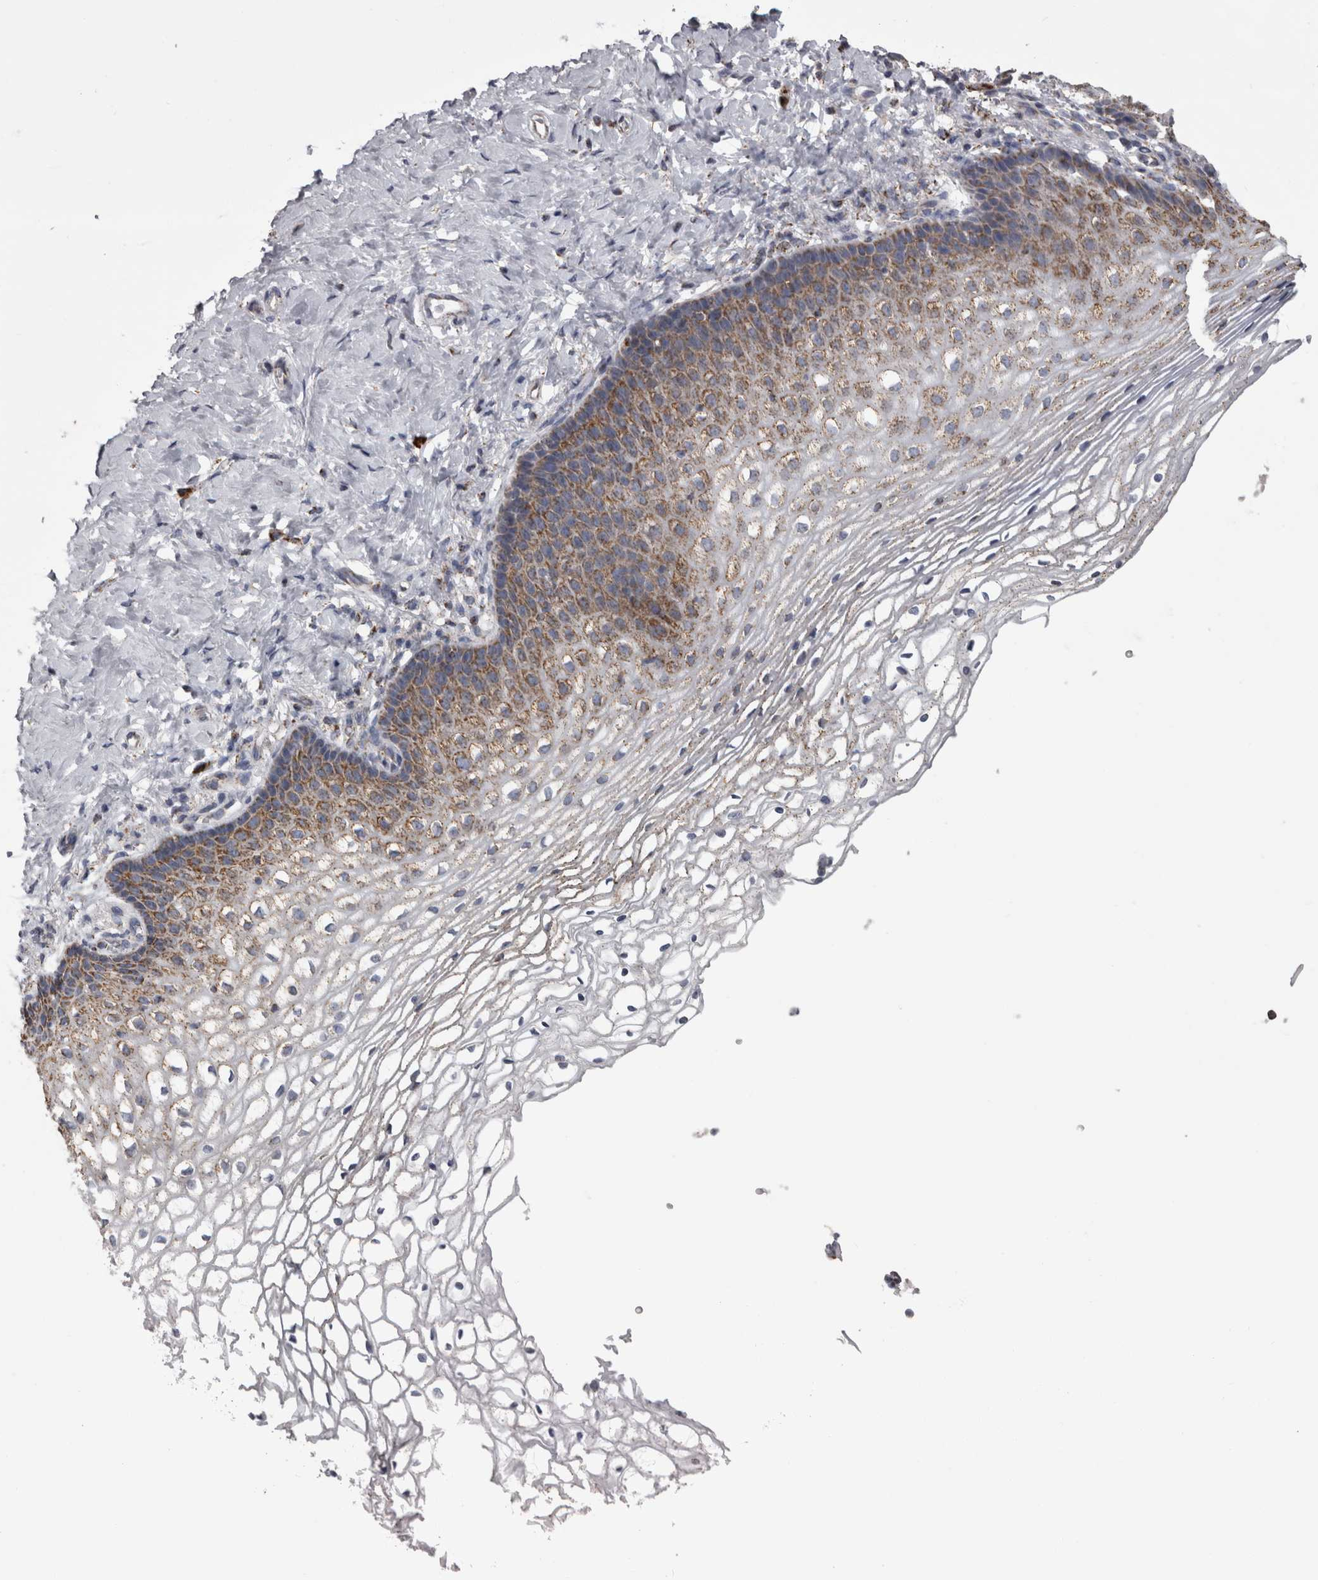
{"staining": {"intensity": "moderate", "quantity": "25%-75%", "location": "cytoplasmic/membranous"}, "tissue": "vagina", "cell_type": "Squamous epithelial cells", "image_type": "normal", "snomed": [{"axis": "morphology", "description": "Normal tissue, NOS"}, {"axis": "topography", "description": "Vagina"}], "caption": "Unremarkable vagina exhibits moderate cytoplasmic/membranous staining in about 25%-75% of squamous epithelial cells The protein is shown in brown color, while the nuclei are stained blue..", "gene": "MDH2", "patient": {"sex": "female", "age": 60}}